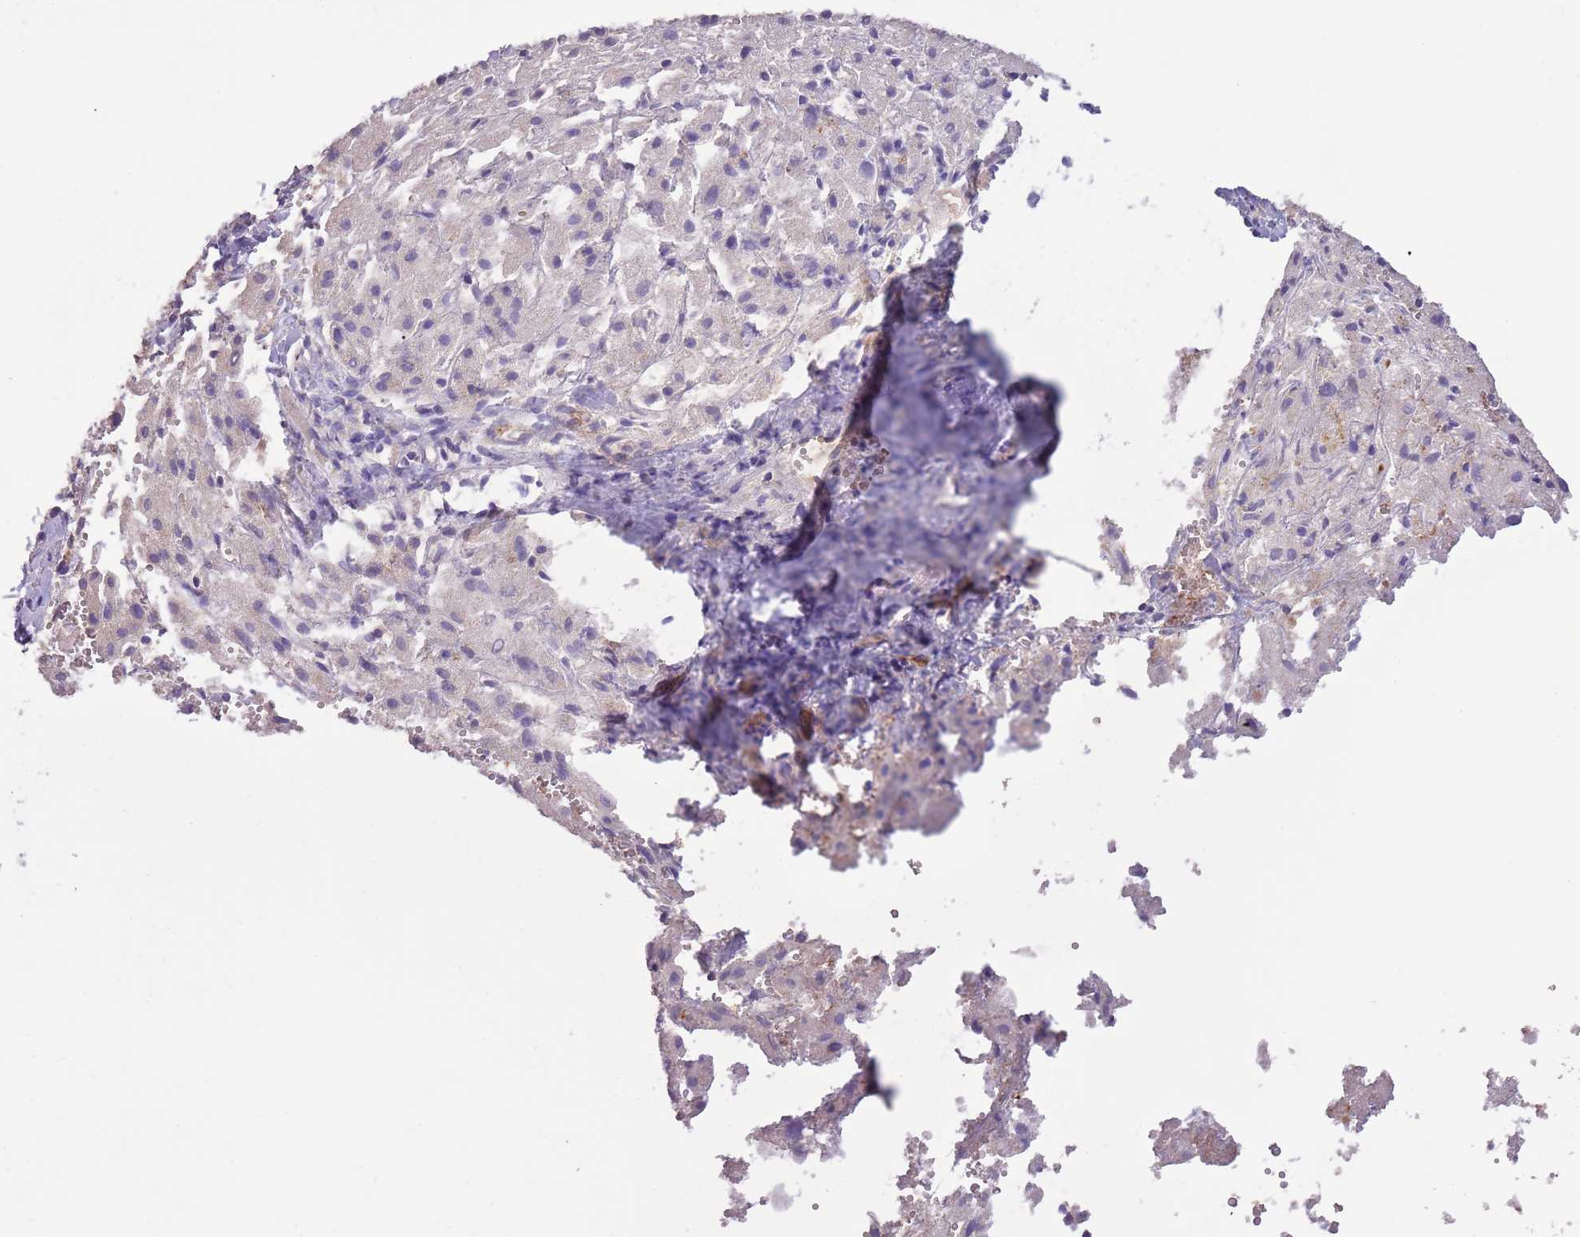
{"staining": {"intensity": "negative", "quantity": "none", "location": "none"}, "tissue": "liver cancer", "cell_type": "Tumor cells", "image_type": "cancer", "snomed": [{"axis": "morphology", "description": "Carcinoma, Hepatocellular, NOS"}, {"axis": "topography", "description": "Liver"}], "caption": "IHC of liver cancer shows no expression in tumor cells.", "gene": "SHROOM3", "patient": {"sex": "female", "age": 58}}